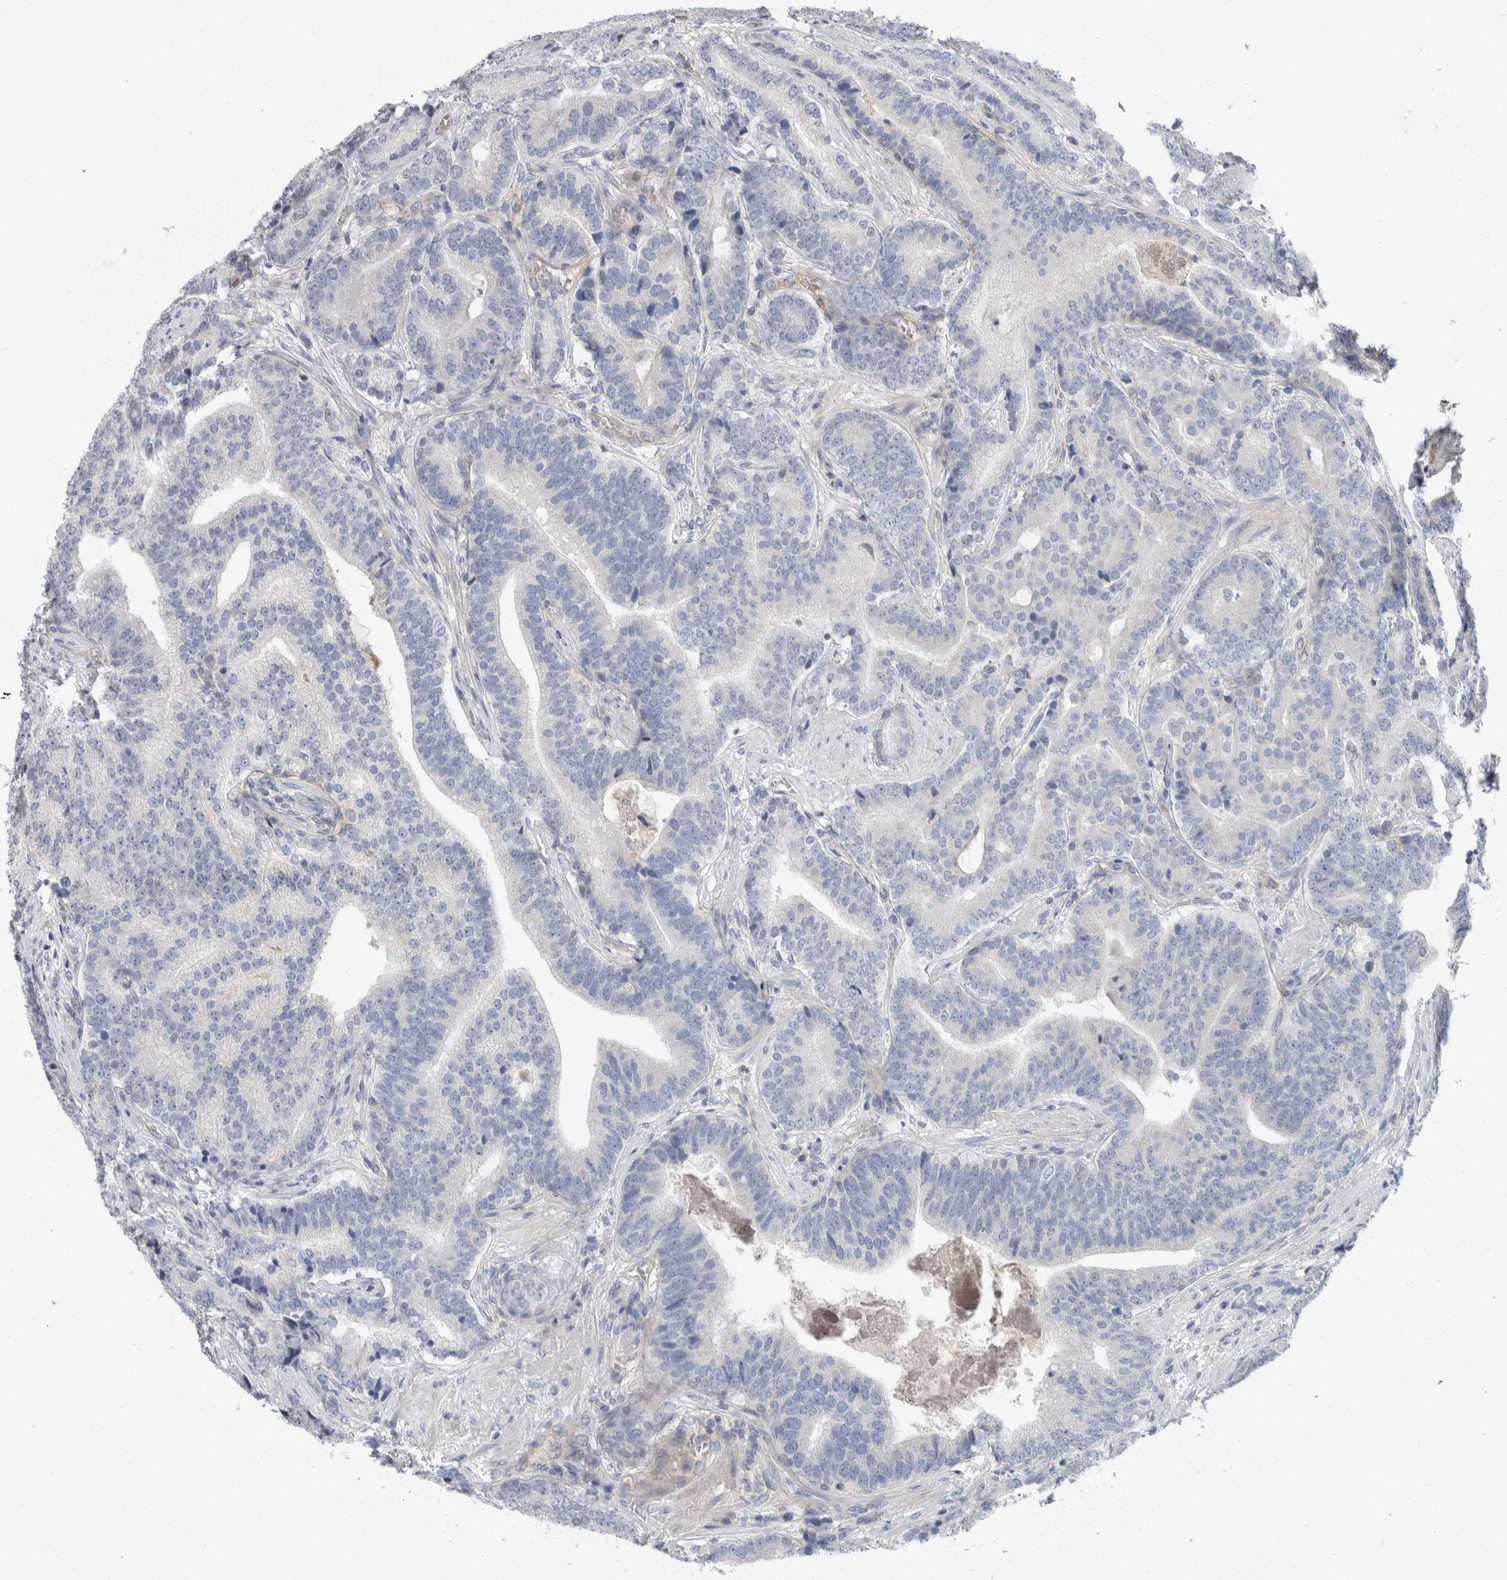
{"staining": {"intensity": "negative", "quantity": "none", "location": "none"}, "tissue": "prostate cancer", "cell_type": "Tumor cells", "image_type": "cancer", "snomed": [{"axis": "morphology", "description": "Adenocarcinoma, High grade"}, {"axis": "topography", "description": "Prostate"}], "caption": "An IHC micrograph of prostate cancer is shown. There is no staining in tumor cells of prostate cancer.", "gene": "CD55", "patient": {"sex": "male", "age": 55}}